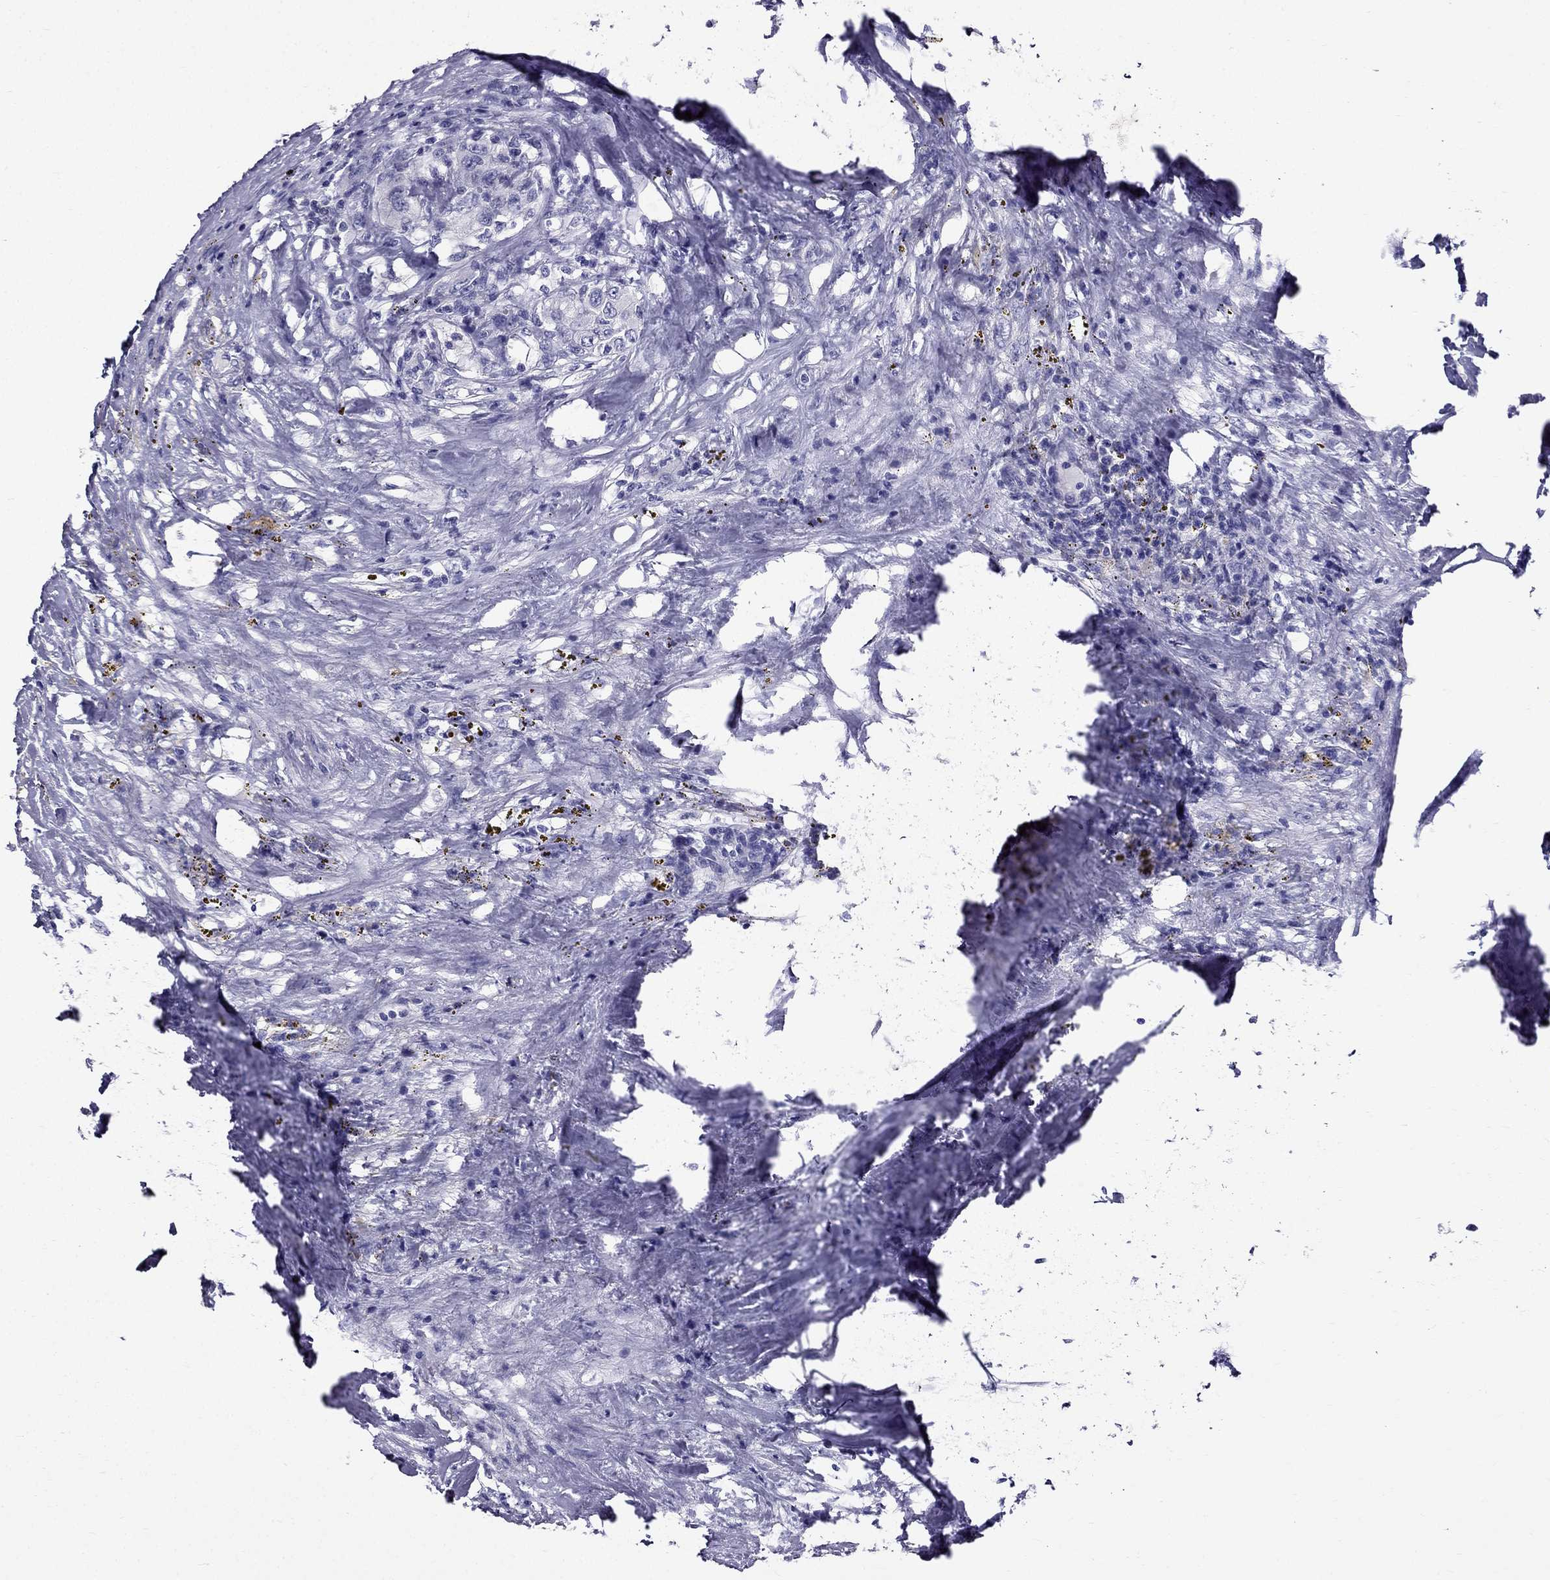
{"staining": {"intensity": "negative", "quantity": "none", "location": "none"}, "tissue": "renal cancer", "cell_type": "Tumor cells", "image_type": "cancer", "snomed": [{"axis": "morphology", "description": "Adenocarcinoma, NOS"}, {"axis": "topography", "description": "Kidney"}], "caption": "The immunohistochemistry image has no significant expression in tumor cells of renal adenocarcinoma tissue. (DAB IHC with hematoxylin counter stain).", "gene": "ZNF541", "patient": {"sex": "female", "age": 67}}